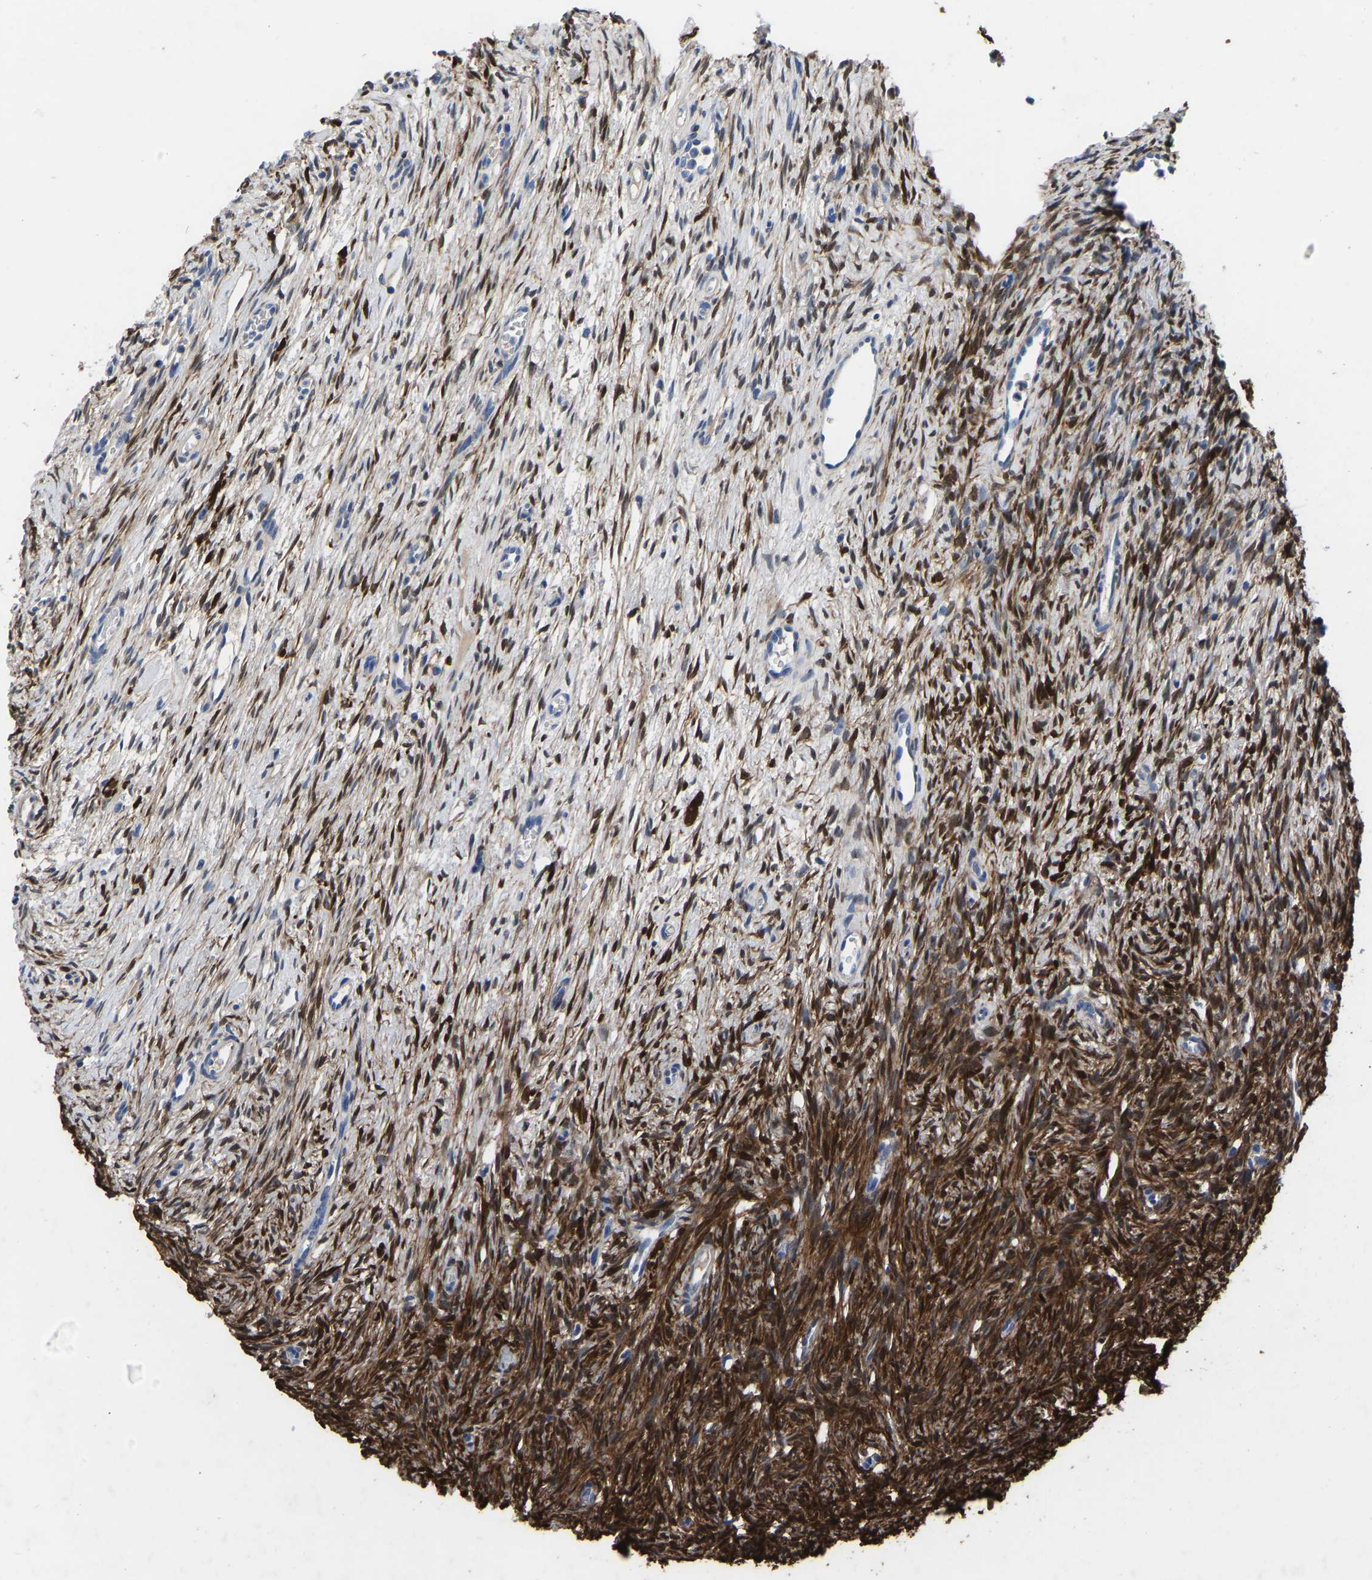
{"staining": {"intensity": "moderate", "quantity": ">75%", "location": "cytoplasmic/membranous"}, "tissue": "ovary", "cell_type": "Follicle cells", "image_type": "normal", "snomed": [{"axis": "morphology", "description": "Normal tissue, NOS"}, {"axis": "topography", "description": "Ovary"}], "caption": "IHC histopathology image of normal human ovary stained for a protein (brown), which displays medium levels of moderate cytoplasmic/membranous positivity in approximately >75% of follicle cells.", "gene": "RBP1", "patient": {"sex": "female", "age": 33}}